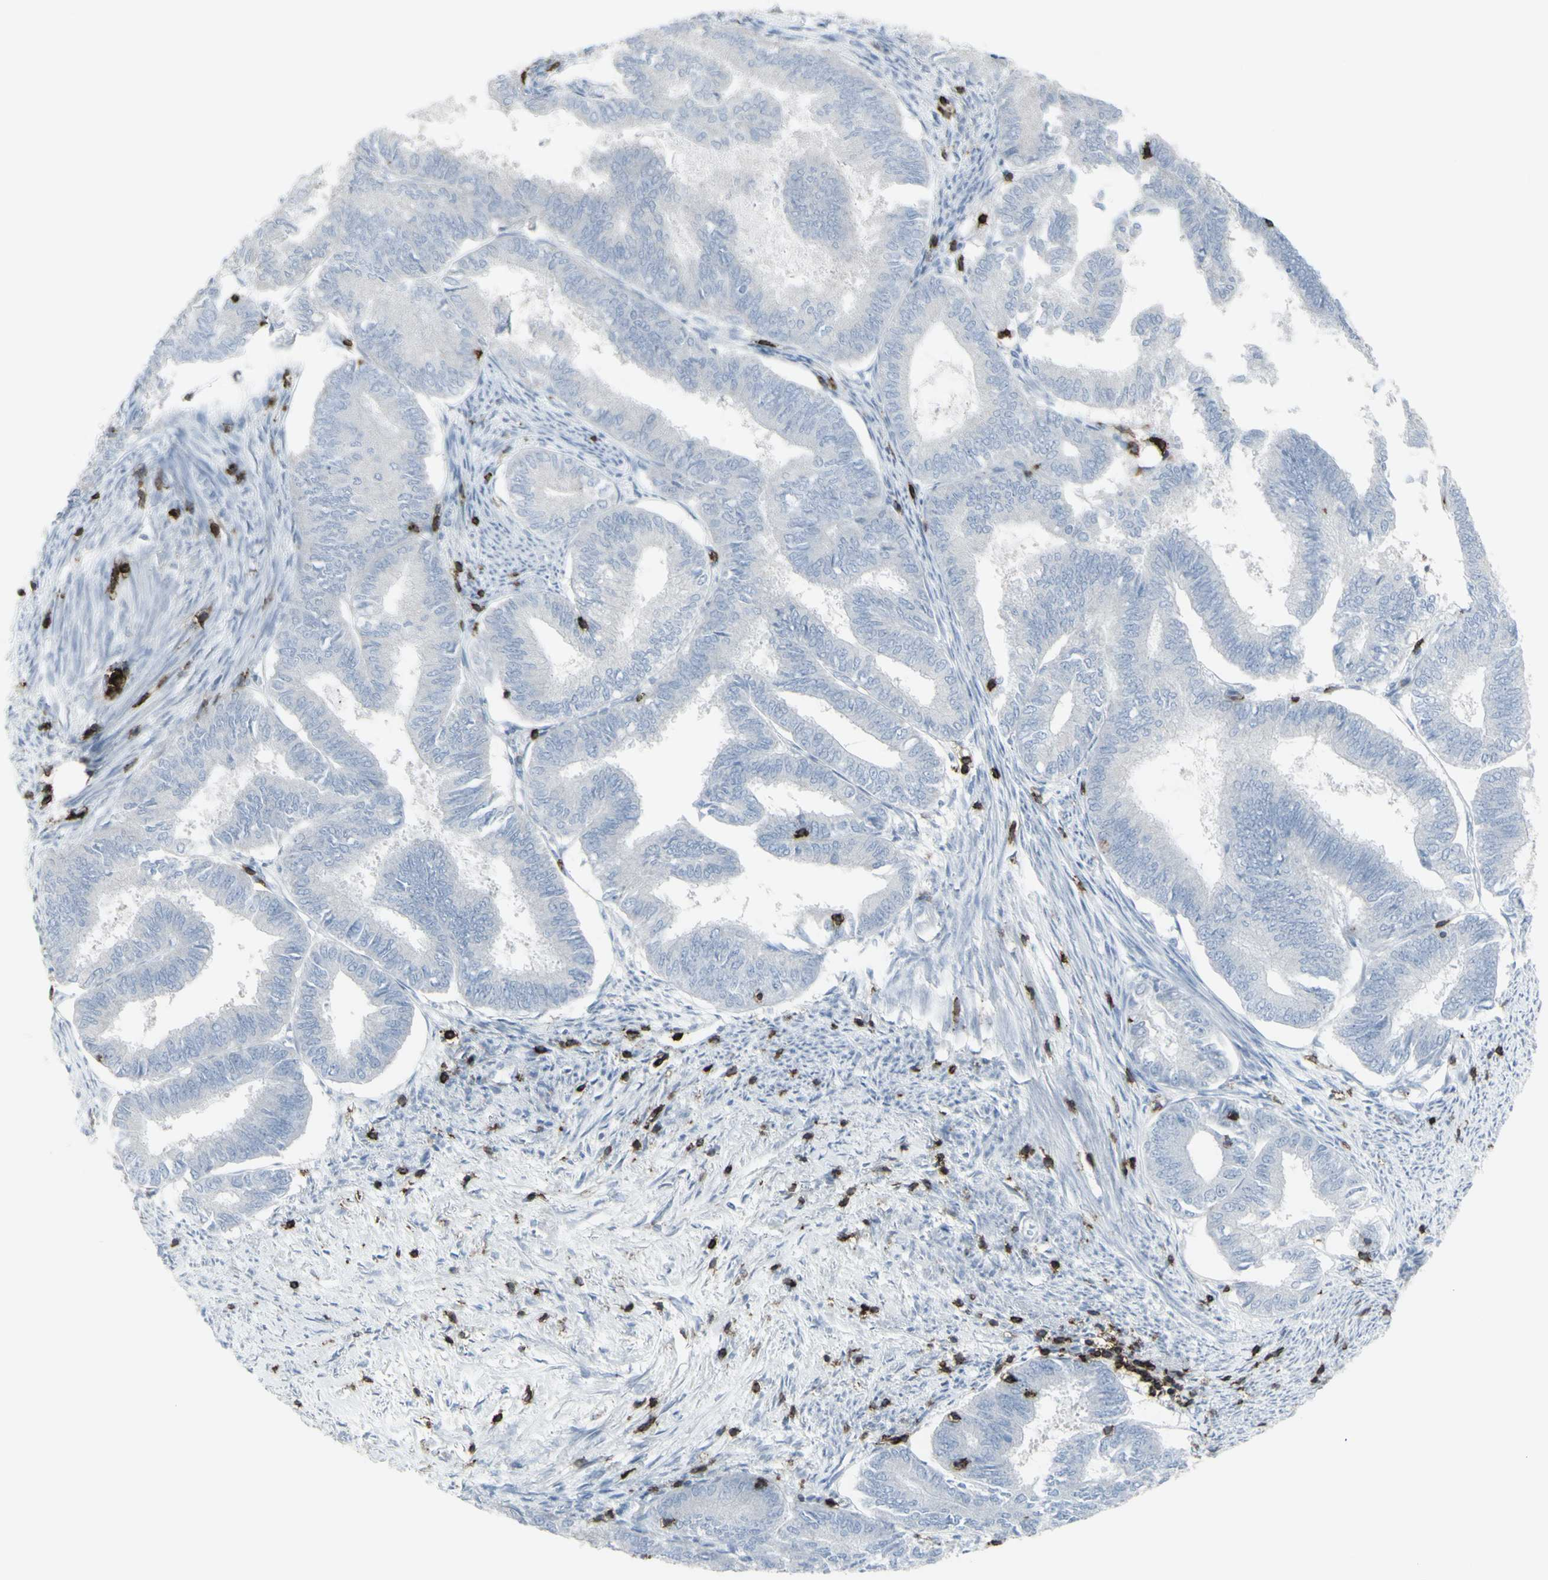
{"staining": {"intensity": "negative", "quantity": "none", "location": "none"}, "tissue": "endometrial cancer", "cell_type": "Tumor cells", "image_type": "cancer", "snomed": [{"axis": "morphology", "description": "Adenocarcinoma, NOS"}, {"axis": "topography", "description": "Endometrium"}], "caption": "Immunohistochemical staining of human endometrial cancer (adenocarcinoma) exhibits no significant expression in tumor cells.", "gene": "CD247", "patient": {"sex": "female", "age": 86}}